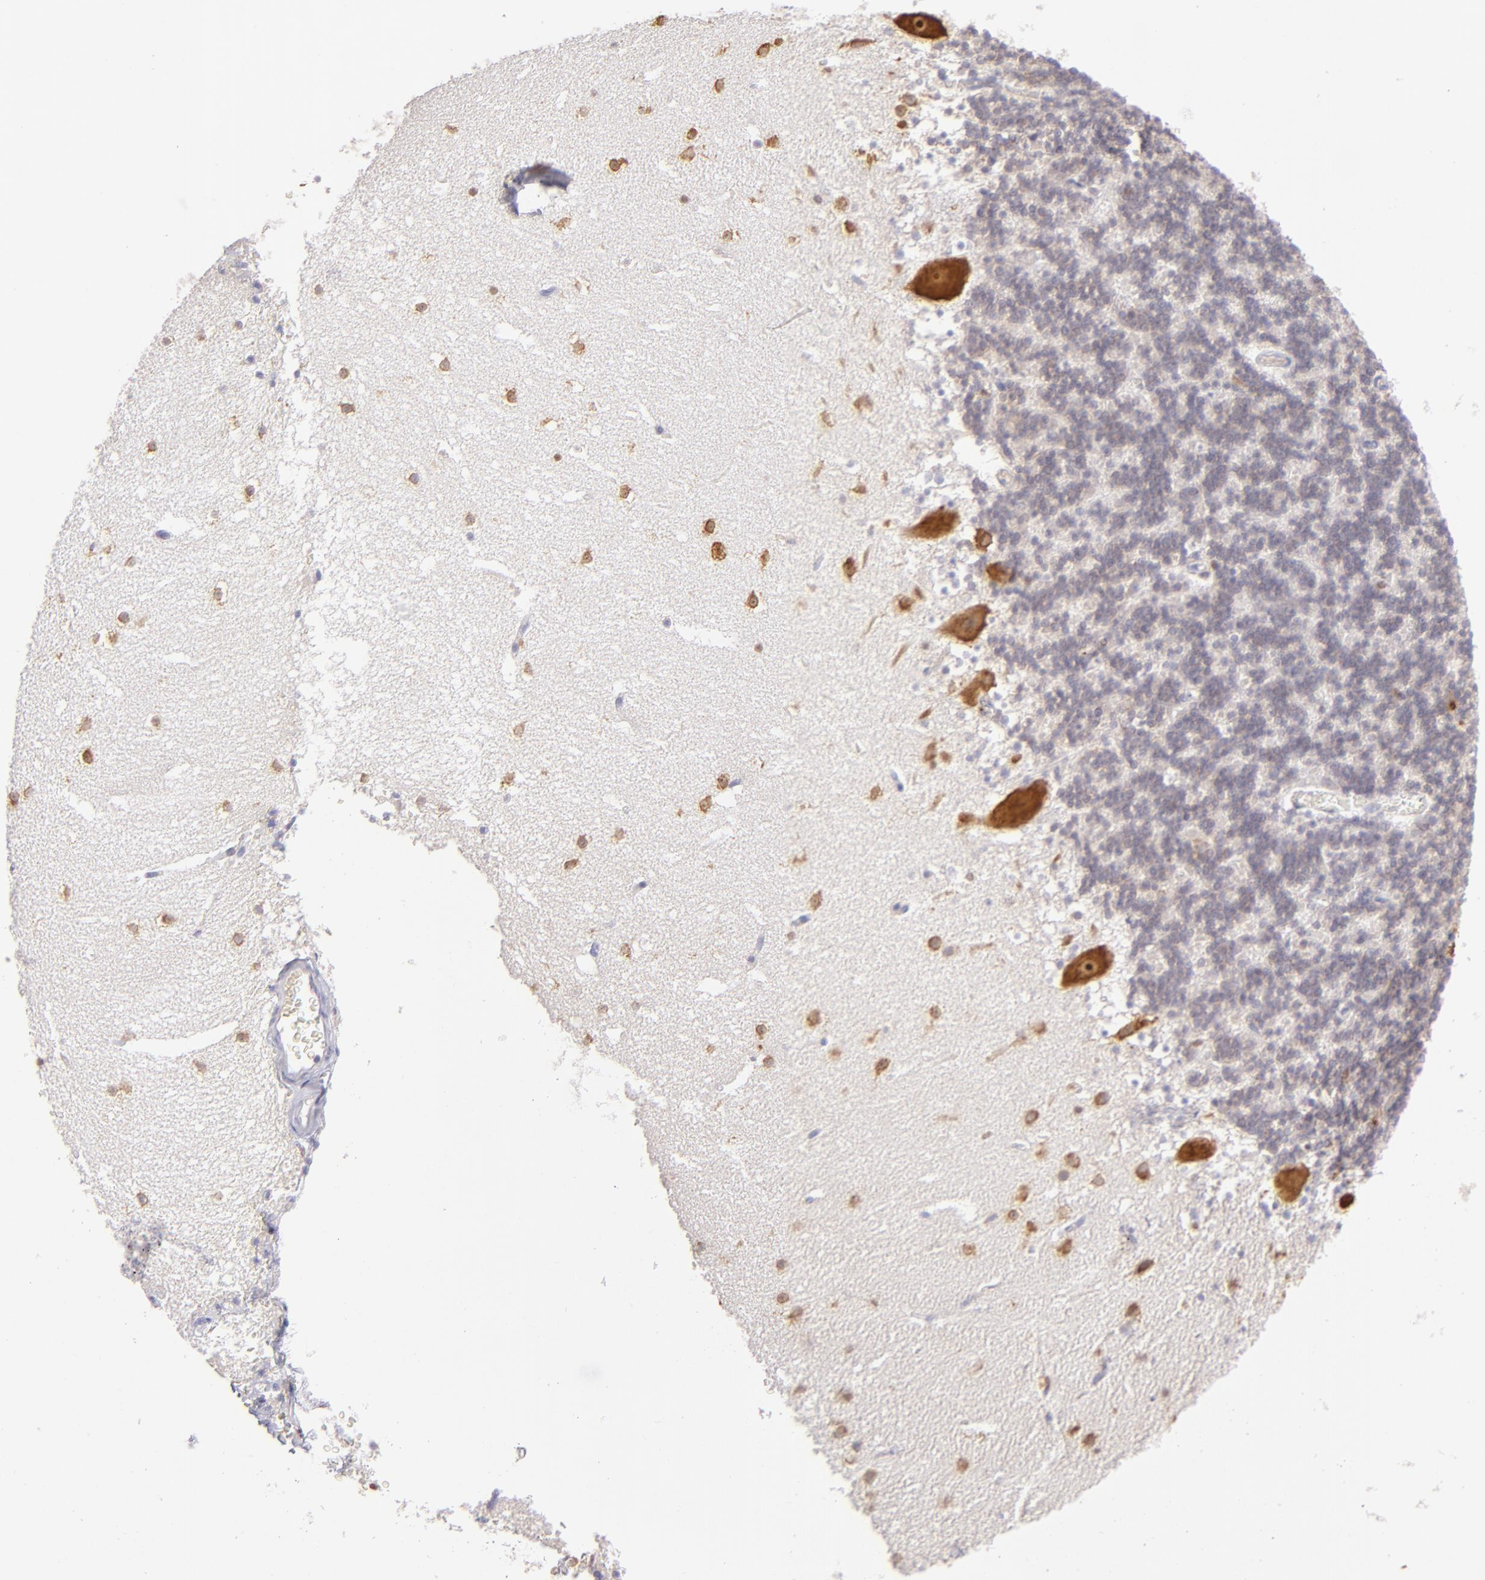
{"staining": {"intensity": "weak", "quantity": ">75%", "location": "cytoplasmic/membranous"}, "tissue": "cerebellum", "cell_type": "Cells in granular layer", "image_type": "normal", "snomed": [{"axis": "morphology", "description": "Normal tissue, NOS"}, {"axis": "topography", "description": "Cerebellum"}], "caption": "Cells in granular layer demonstrate weak cytoplasmic/membranous staining in about >75% of cells in benign cerebellum.", "gene": "IRF8", "patient": {"sex": "male", "age": 45}}